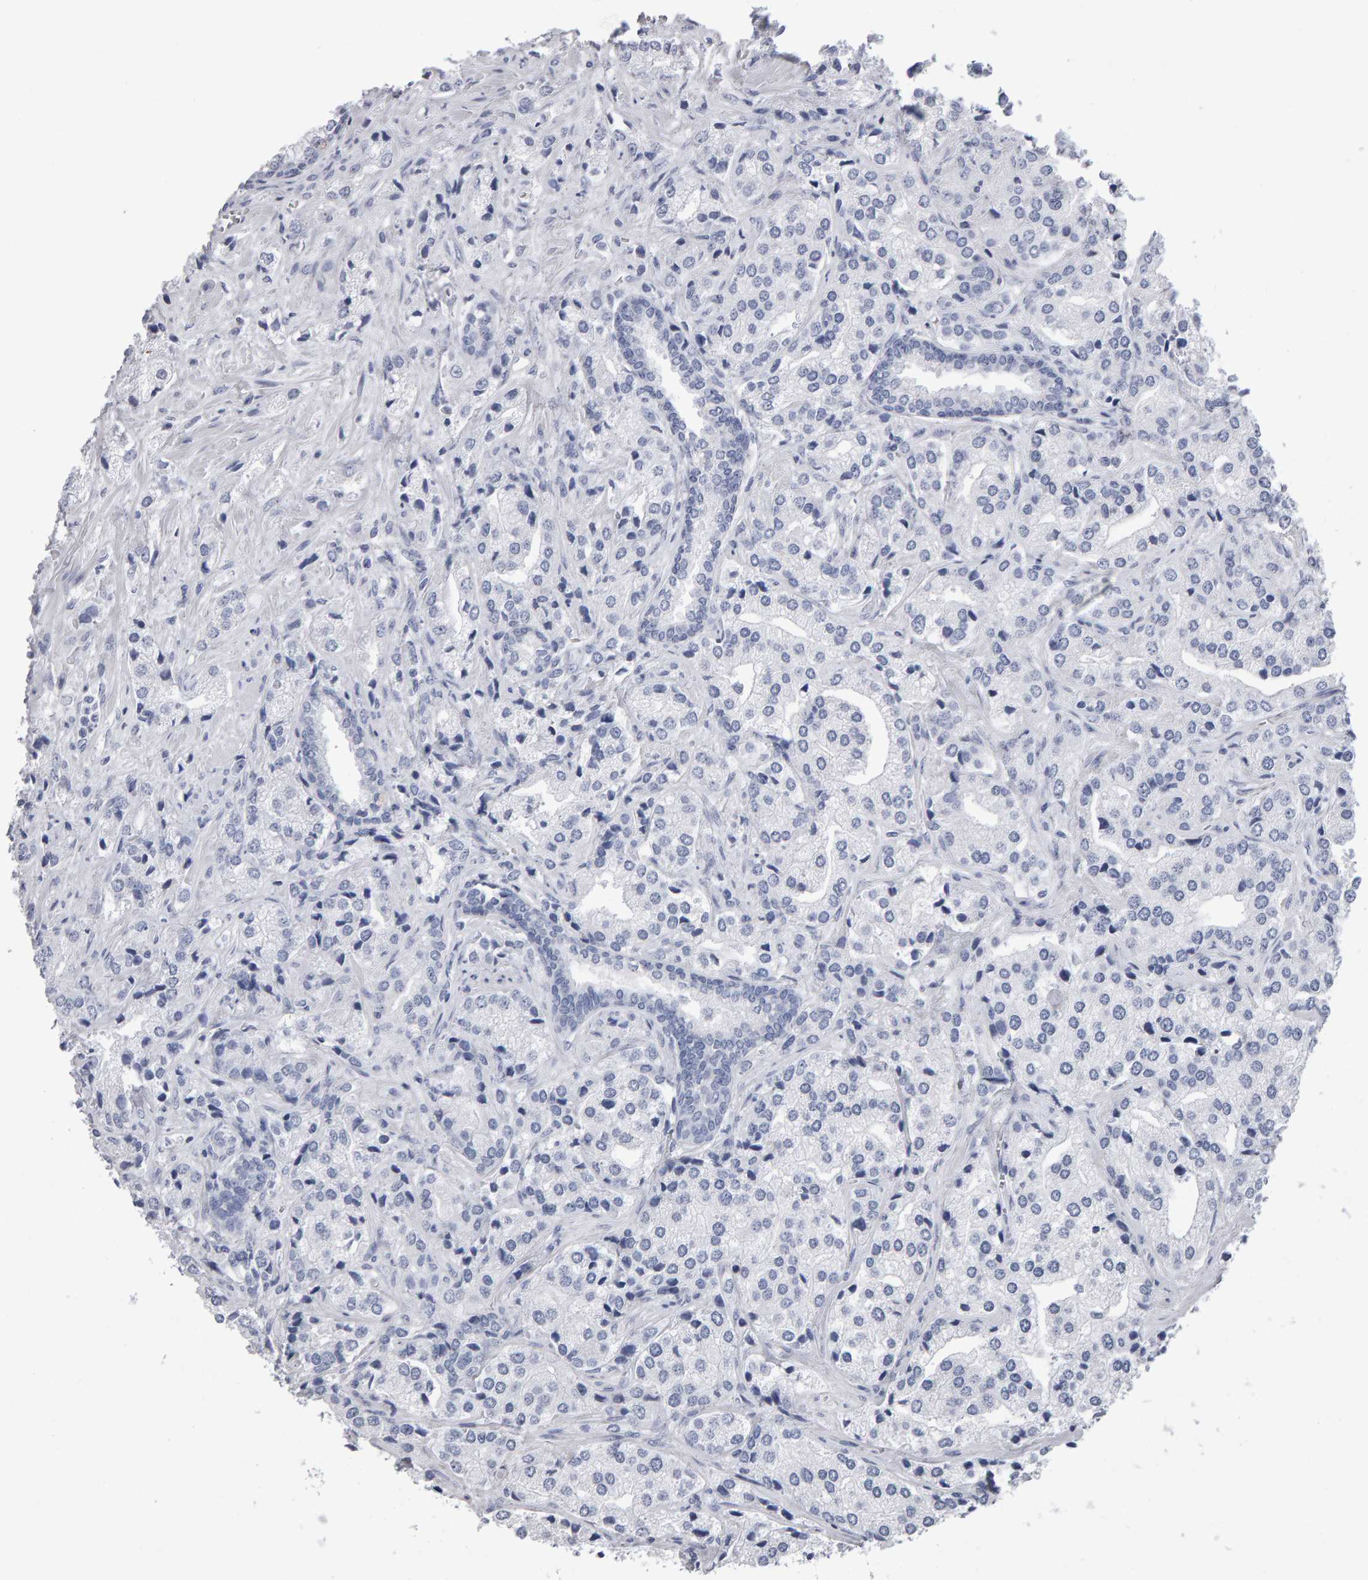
{"staining": {"intensity": "negative", "quantity": "none", "location": "none"}, "tissue": "prostate cancer", "cell_type": "Tumor cells", "image_type": "cancer", "snomed": [{"axis": "morphology", "description": "Adenocarcinoma, High grade"}, {"axis": "topography", "description": "Prostate"}], "caption": "The micrograph displays no significant positivity in tumor cells of prostate cancer.", "gene": "NCDN", "patient": {"sex": "male", "age": 66}}